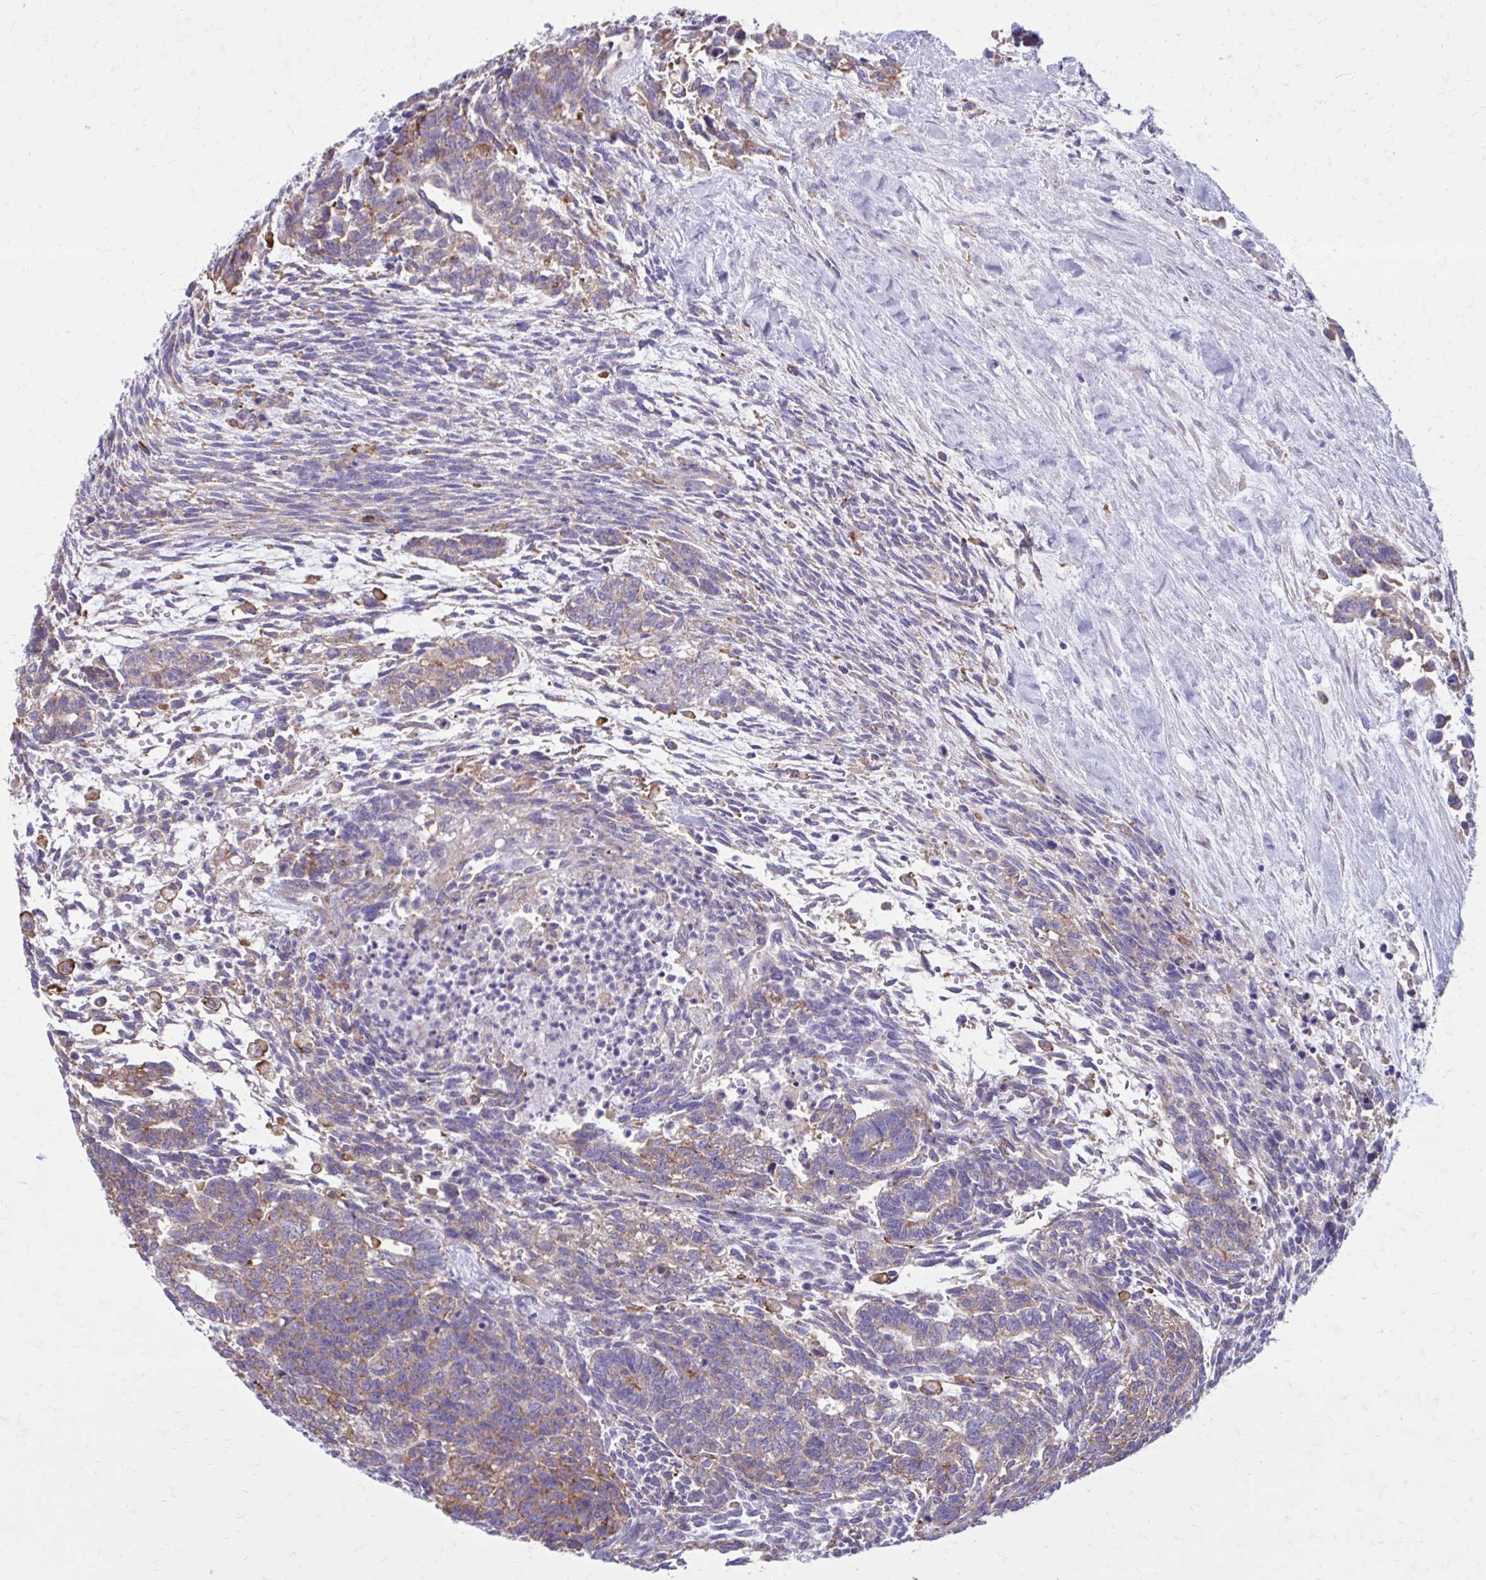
{"staining": {"intensity": "weak", "quantity": "25%-75%", "location": "cytoplasmic/membranous"}, "tissue": "testis cancer", "cell_type": "Tumor cells", "image_type": "cancer", "snomed": [{"axis": "morphology", "description": "Carcinoma, Embryonal, NOS"}, {"axis": "topography", "description": "Testis"}], "caption": "This is an image of IHC staining of testis embryonal carcinoma, which shows weak staining in the cytoplasmic/membranous of tumor cells.", "gene": "CLTA", "patient": {"sex": "male", "age": 23}}